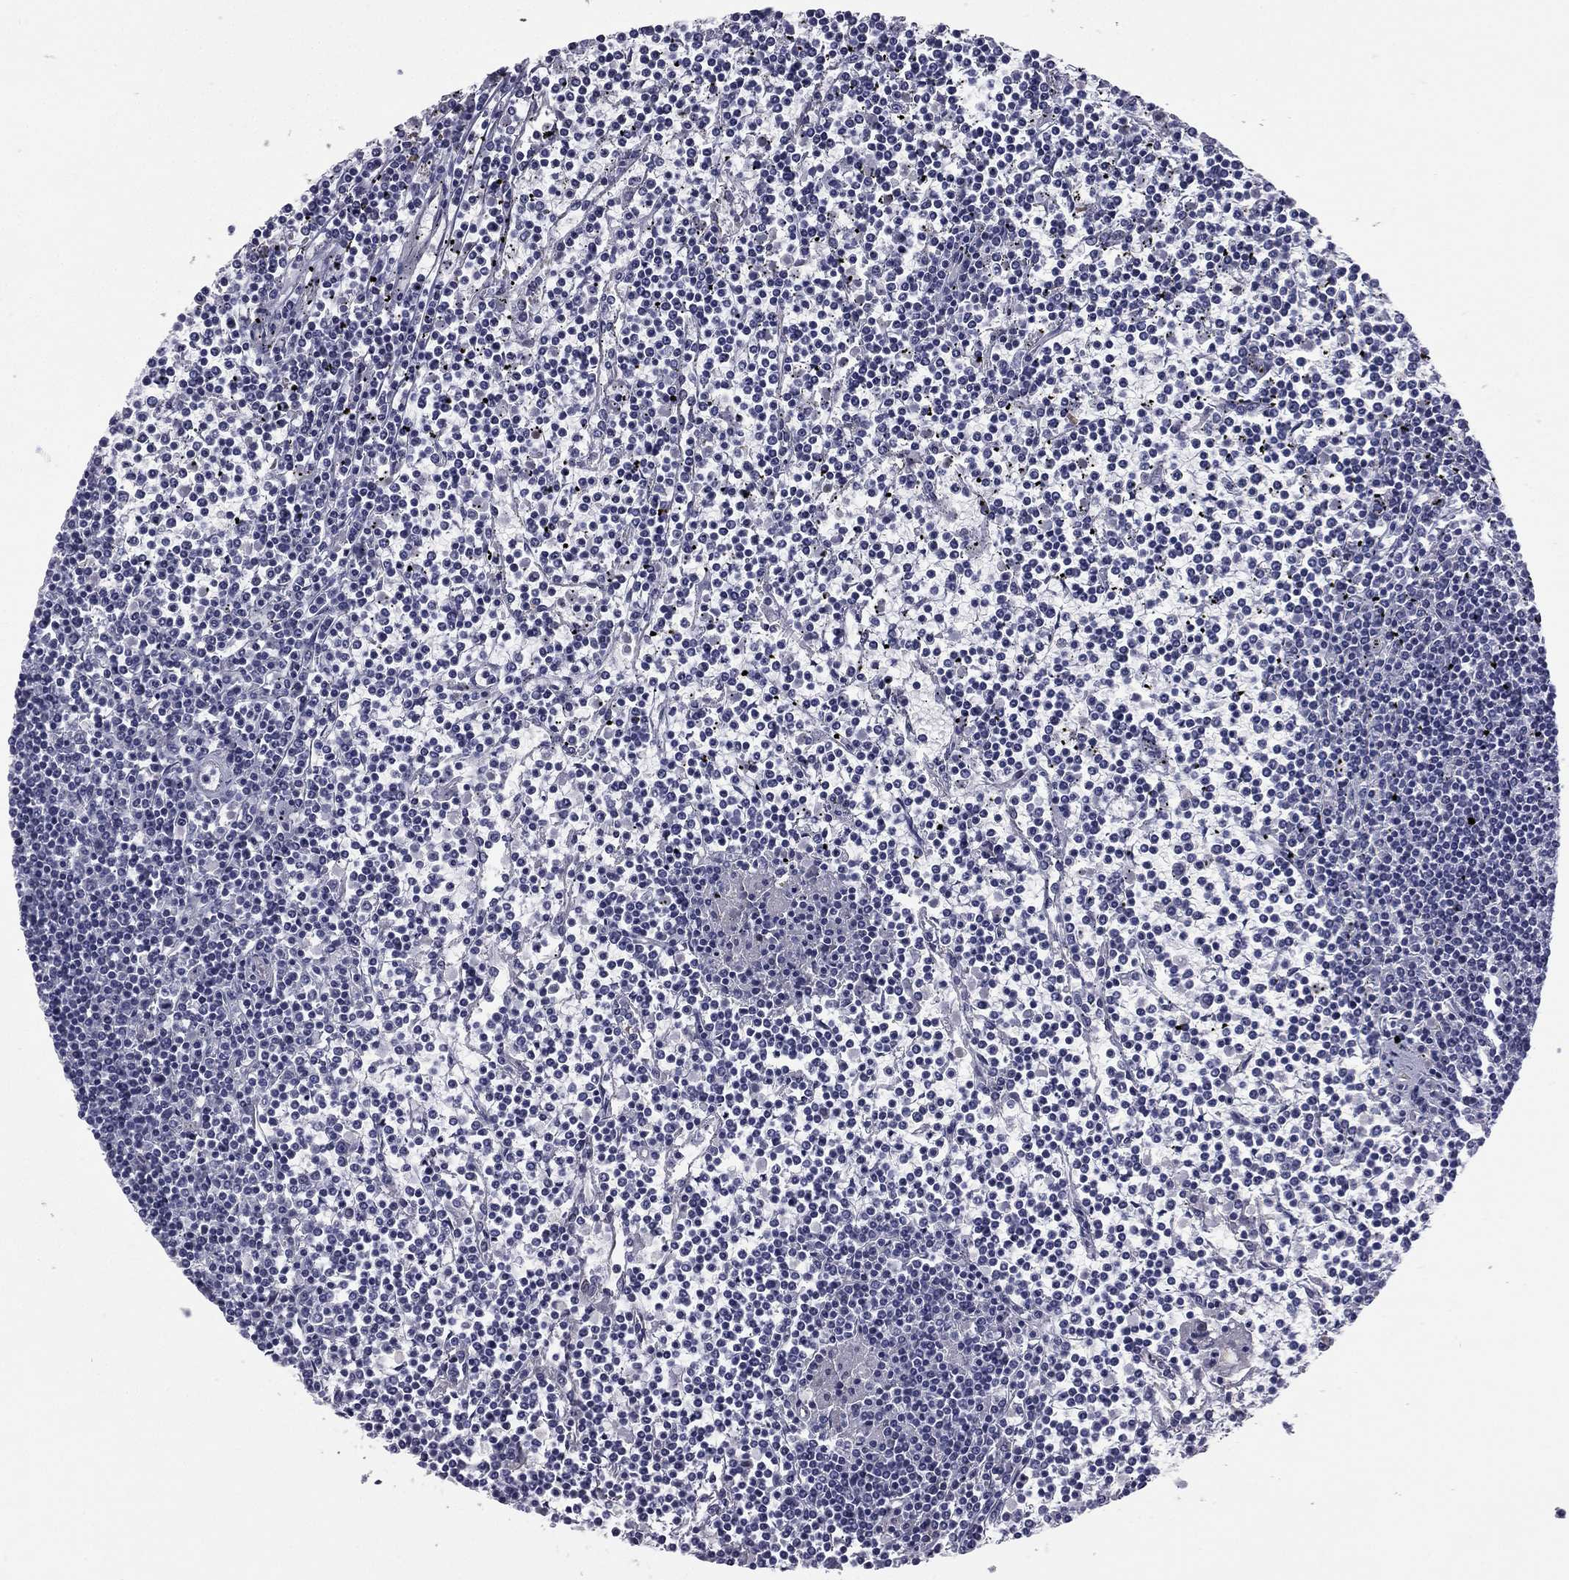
{"staining": {"intensity": "negative", "quantity": "none", "location": "none"}, "tissue": "lymphoma", "cell_type": "Tumor cells", "image_type": "cancer", "snomed": [{"axis": "morphology", "description": "Malignant lymphoma, non-Hodgkin's type, Low grade"}, {"axis": "topography", "description": "Spleen"}], "caption": "An immunohistochemistry photomicrograph of malignant lymphoma, non-Hodgkin's type (low-grade) is shown. There is no staining in tumor cells of malignant lymphoma, non-Hodgkin's type (low-grade). The staining is performed using DAB (3,3'-diaminobenzidine) brown chromogen with nuclei counter-stained in using hematoxylin.", "gene": "ACTRT2", "patient": {"sex": "female", "age": 19}}